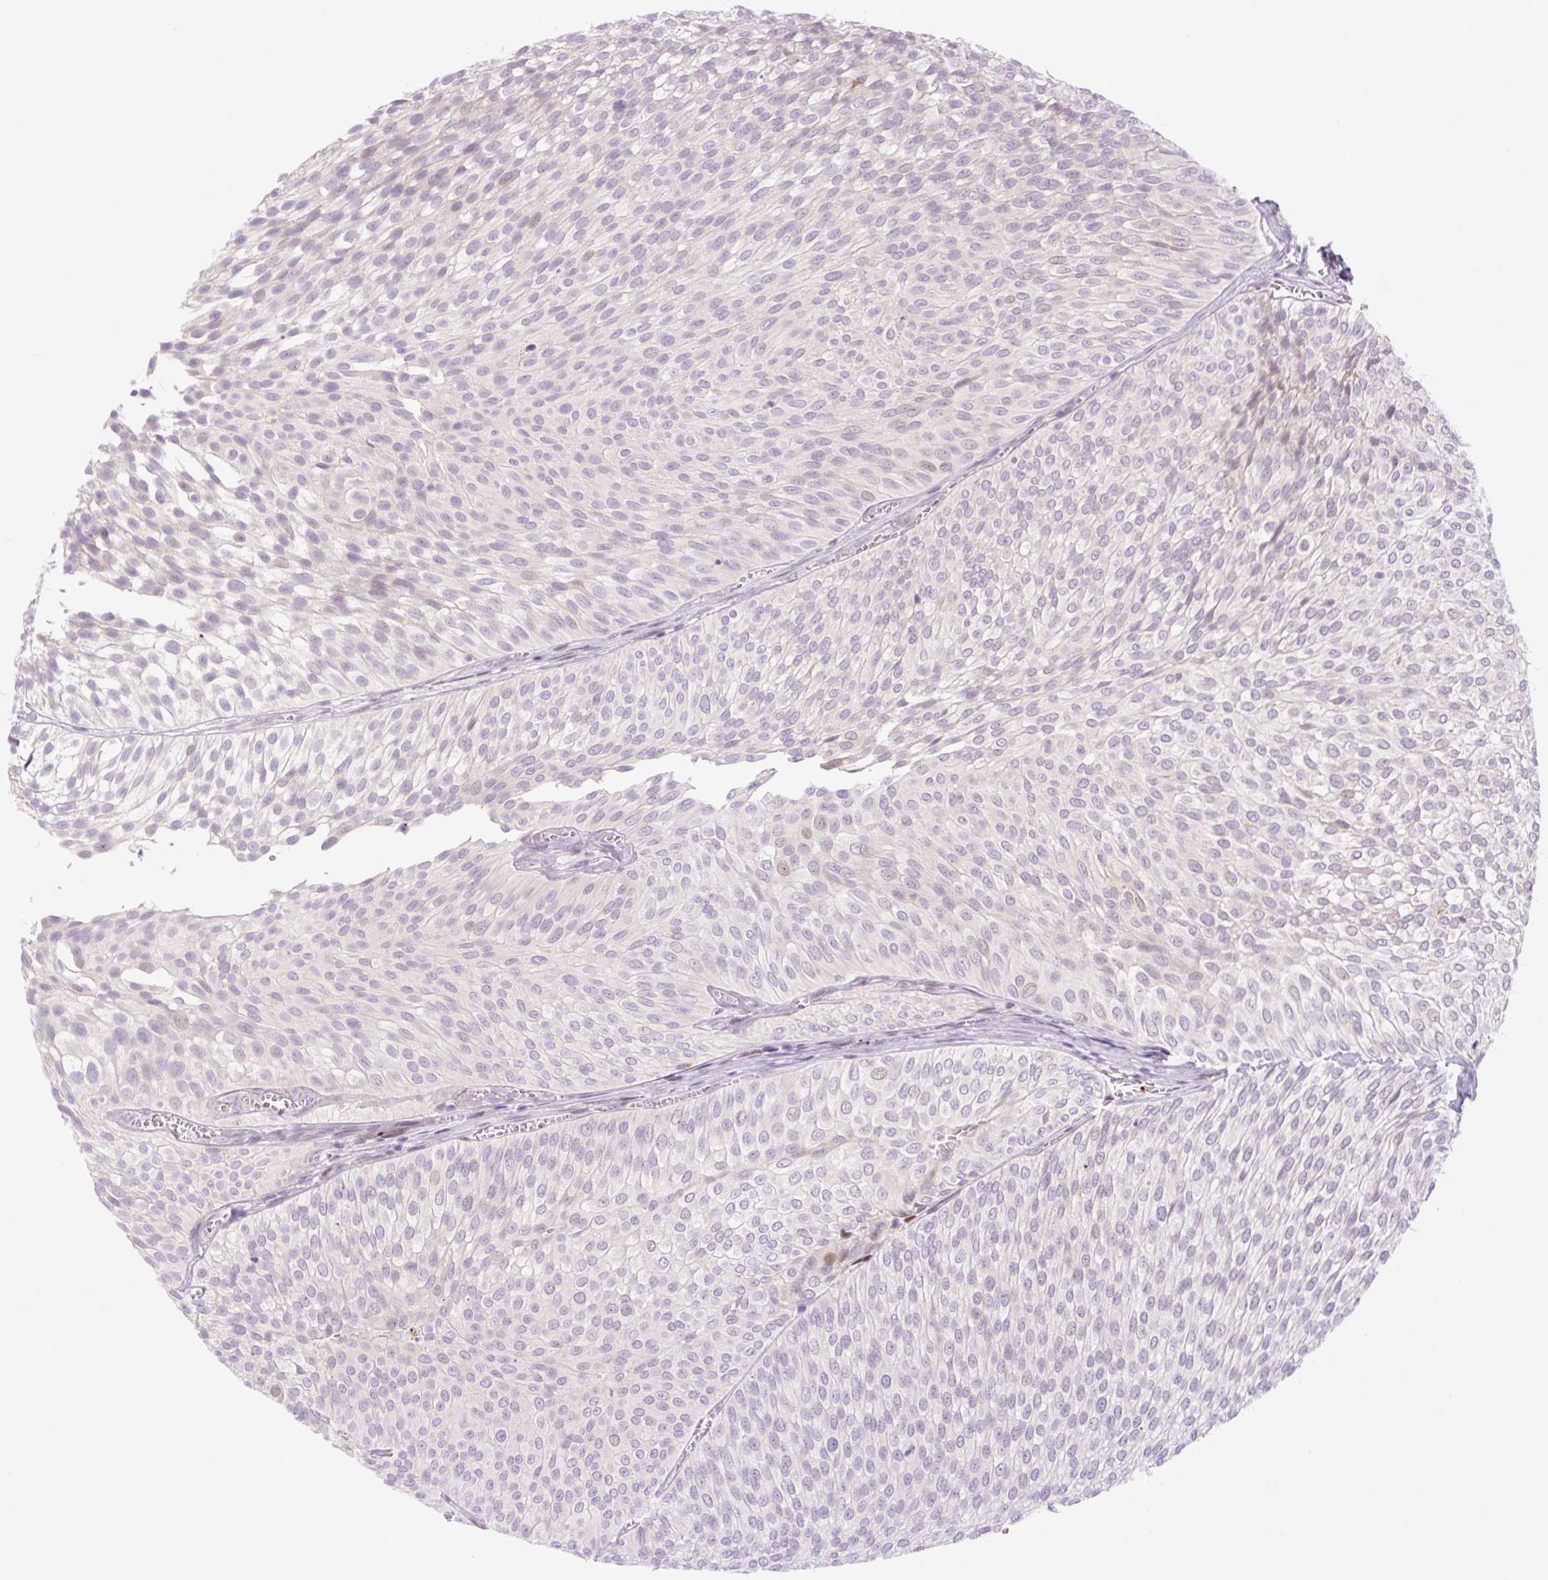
{"staining": {"intensity": "weak", "quantity": "<25%", "location": "nuclear"}, "tissue": "urothelial cancer", "cell_type": "Tumor cells", "image_type": "cancer", "snomed": [{"axis": "morphology", "description": "Urothelial carcinoma, Low grade"}, {"axis": "topography", "description": "Urinary bladder"}], "caption": "Immunohistochemistry image of neoplastic tissue: human low-grade urothelial carcinoma stained with DAB reveals no significant protein positivity in tumor cells.", "gene": "SPRYD4", "patient": {"sex": "male", "age": 91}}